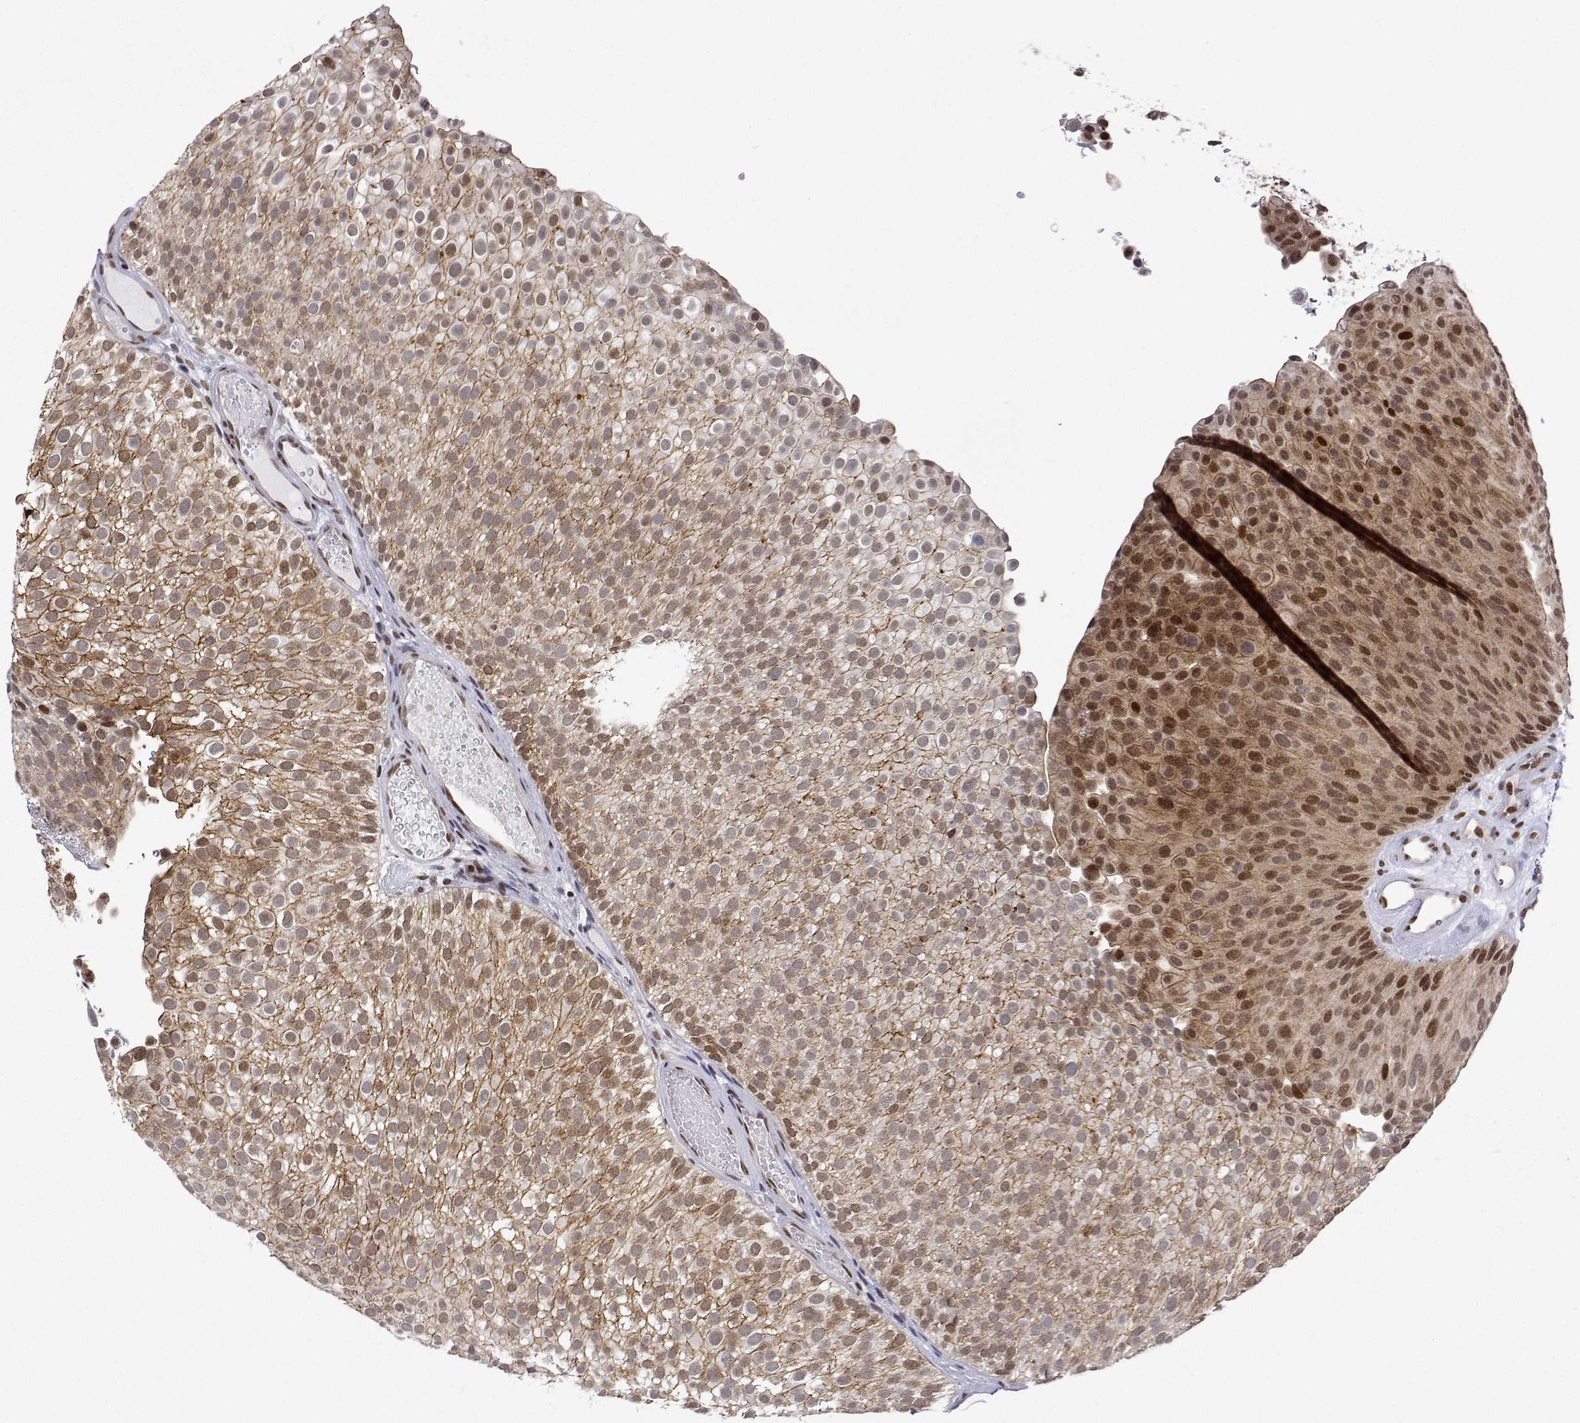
{"staining": {"intensity": "moderate", "quantity": ">75%", "location": "nuclear"}, "tissue": "urothelial cancer", "cell_type": "Tumor cells", "image_type": "cancer", "snomed": [{"axis": "morphology", "description": "Urothelial carcinoma, Low grade"}, {"axis": "topography", "description": "Urinary bladder"}], "caption": "Human low-grade urothelial carcinoma stained with a brown dye reveals moderate nuclear positive positivity in about >75% of tumor cells.", "gene": "XPC", "patient": {"sex": "male", "age": 78}}